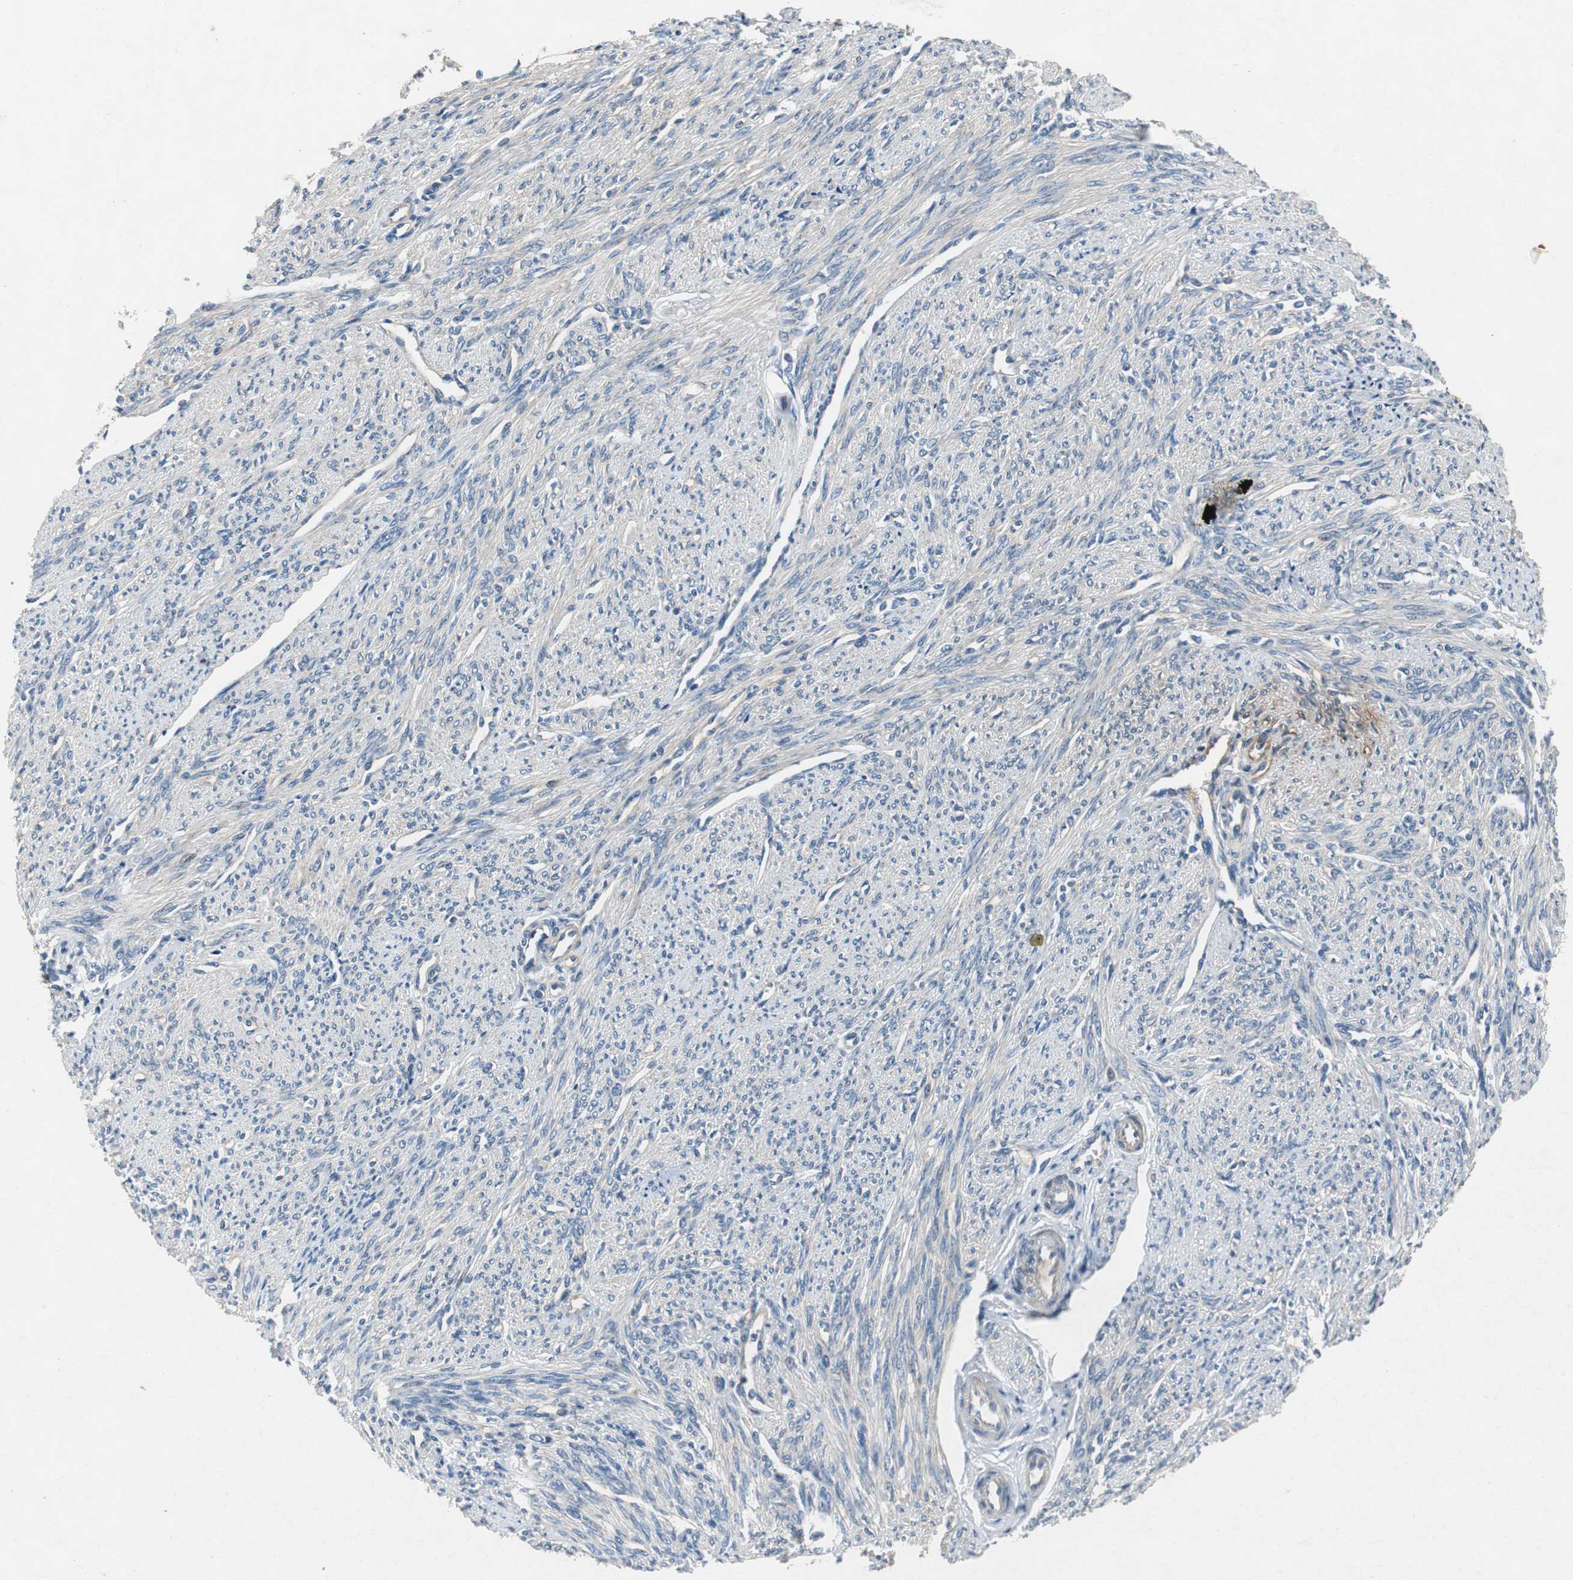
{"staining": {"intensity": "weak", "quantity": "25%-75%", "location": "cytoplasmic/membranous"}, "tissue": "smooth muscle", "cell_type": "Smooth muscle cells", "image_type": "normal", "snomed": [{"axis": "morphology", "description": "Normal tissue, NOS"}, {"axis": "topography", "description": "Smooth muscle"}], "caption": "Smooth muscle cells display low levels of weak cytoplasmic/membranous expression in approximately 25%-75% of cells in unremarkable human smooth muscle.", "gene": "RPL35", "patient": {"sex": "female", "age": 65}}